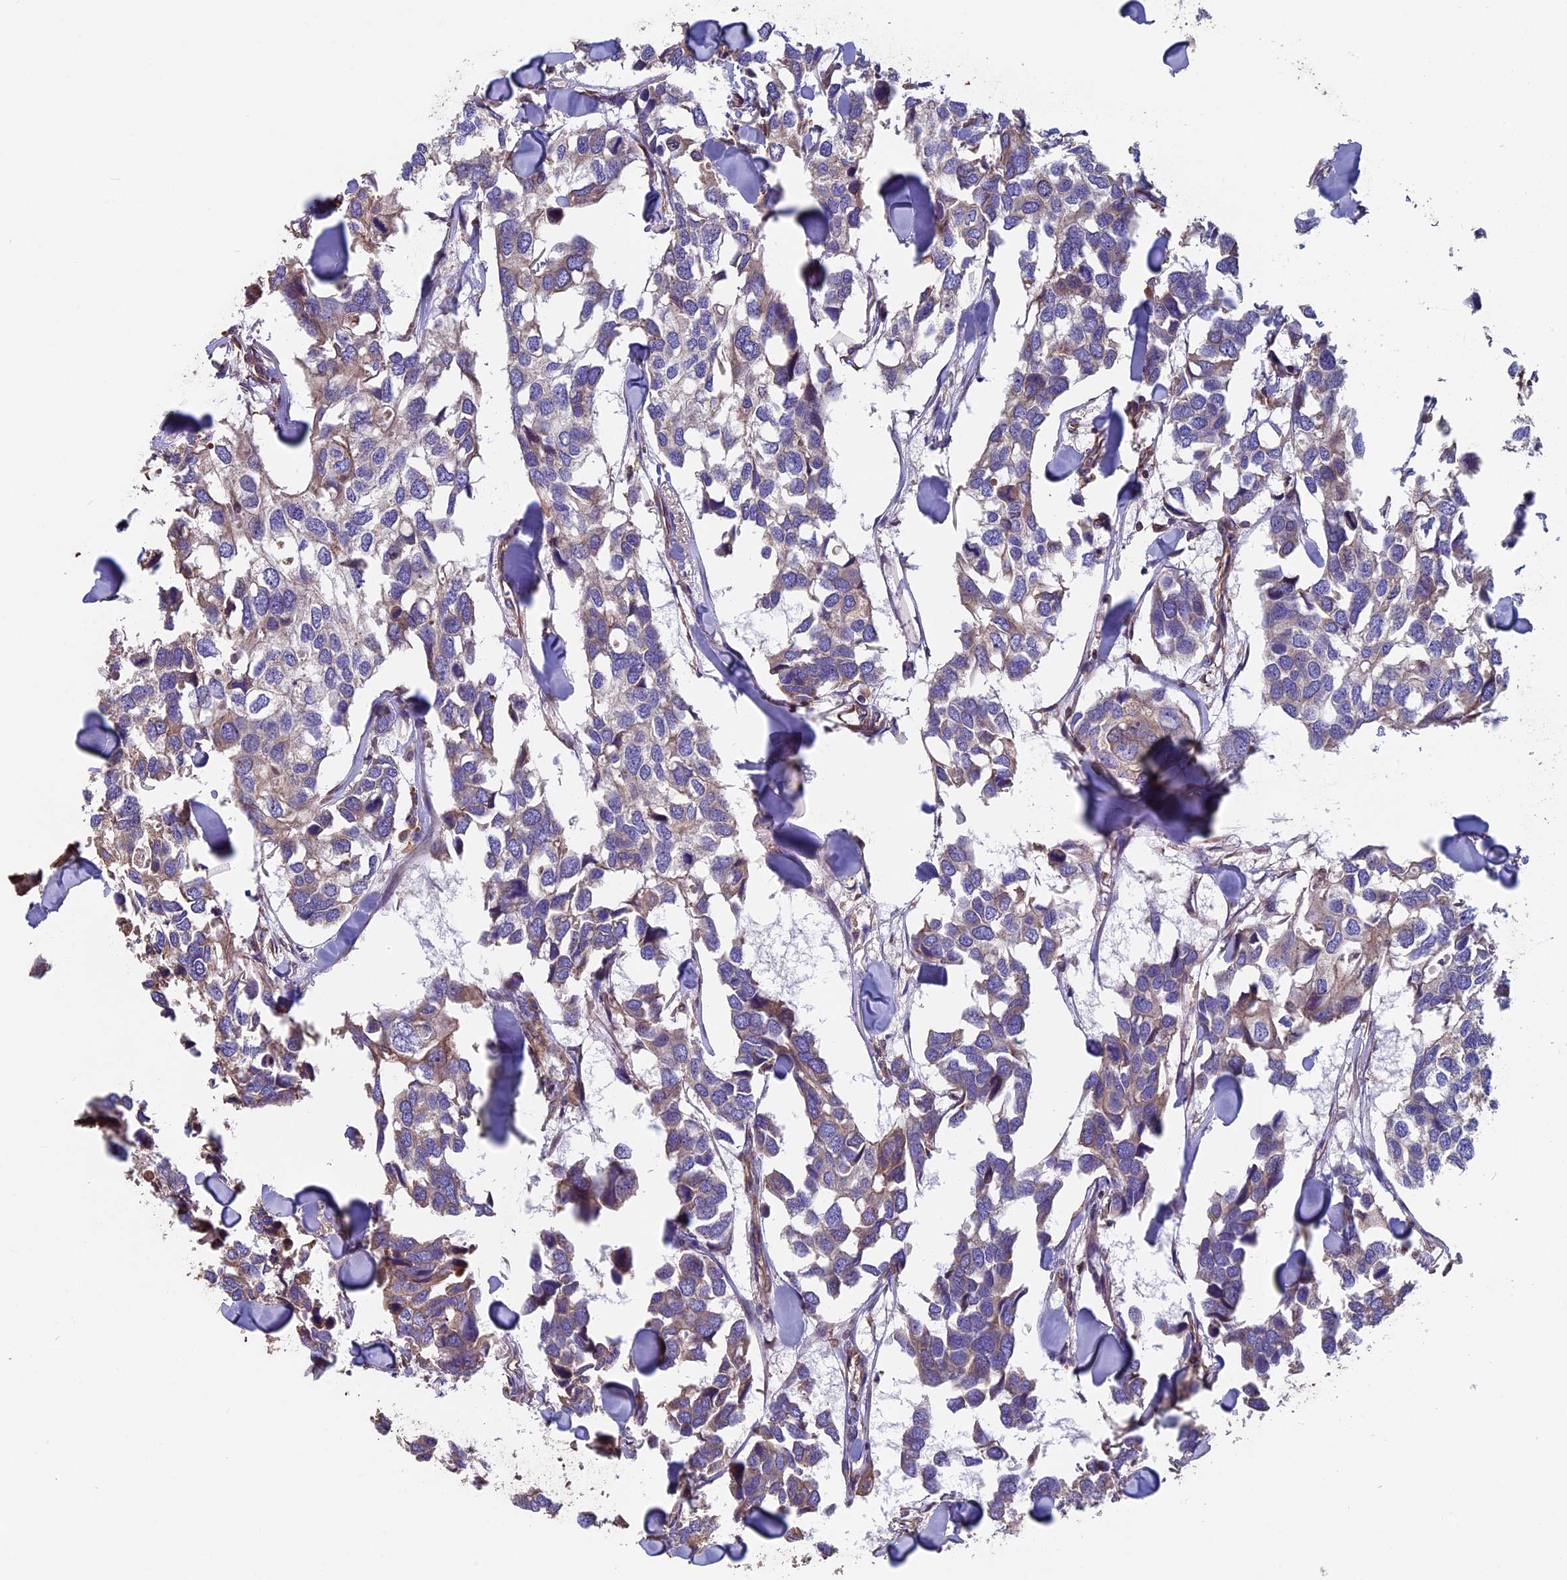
{"staining": {"intensity": "weak", "quantity": "25%-75%", "location": "cytoplasmic/membranous"}, "tissue": "breast cancer", "cell_type": "Tumor cells", "image_type": "cancer", "snomed": [{"axis": "morphology", "description": "Duct carcinoma"}, {"axis": "topography", "description": "Breast"}], "caption": "A brown stain labels weak cytoplasmic/membranous staining of a protein in human breast cancer tumor cells. (Brightfield microscopy of DAB IHC at high magnification).", "gene": "CCDC153", "patient": {"sex": "female", "age": 83}}